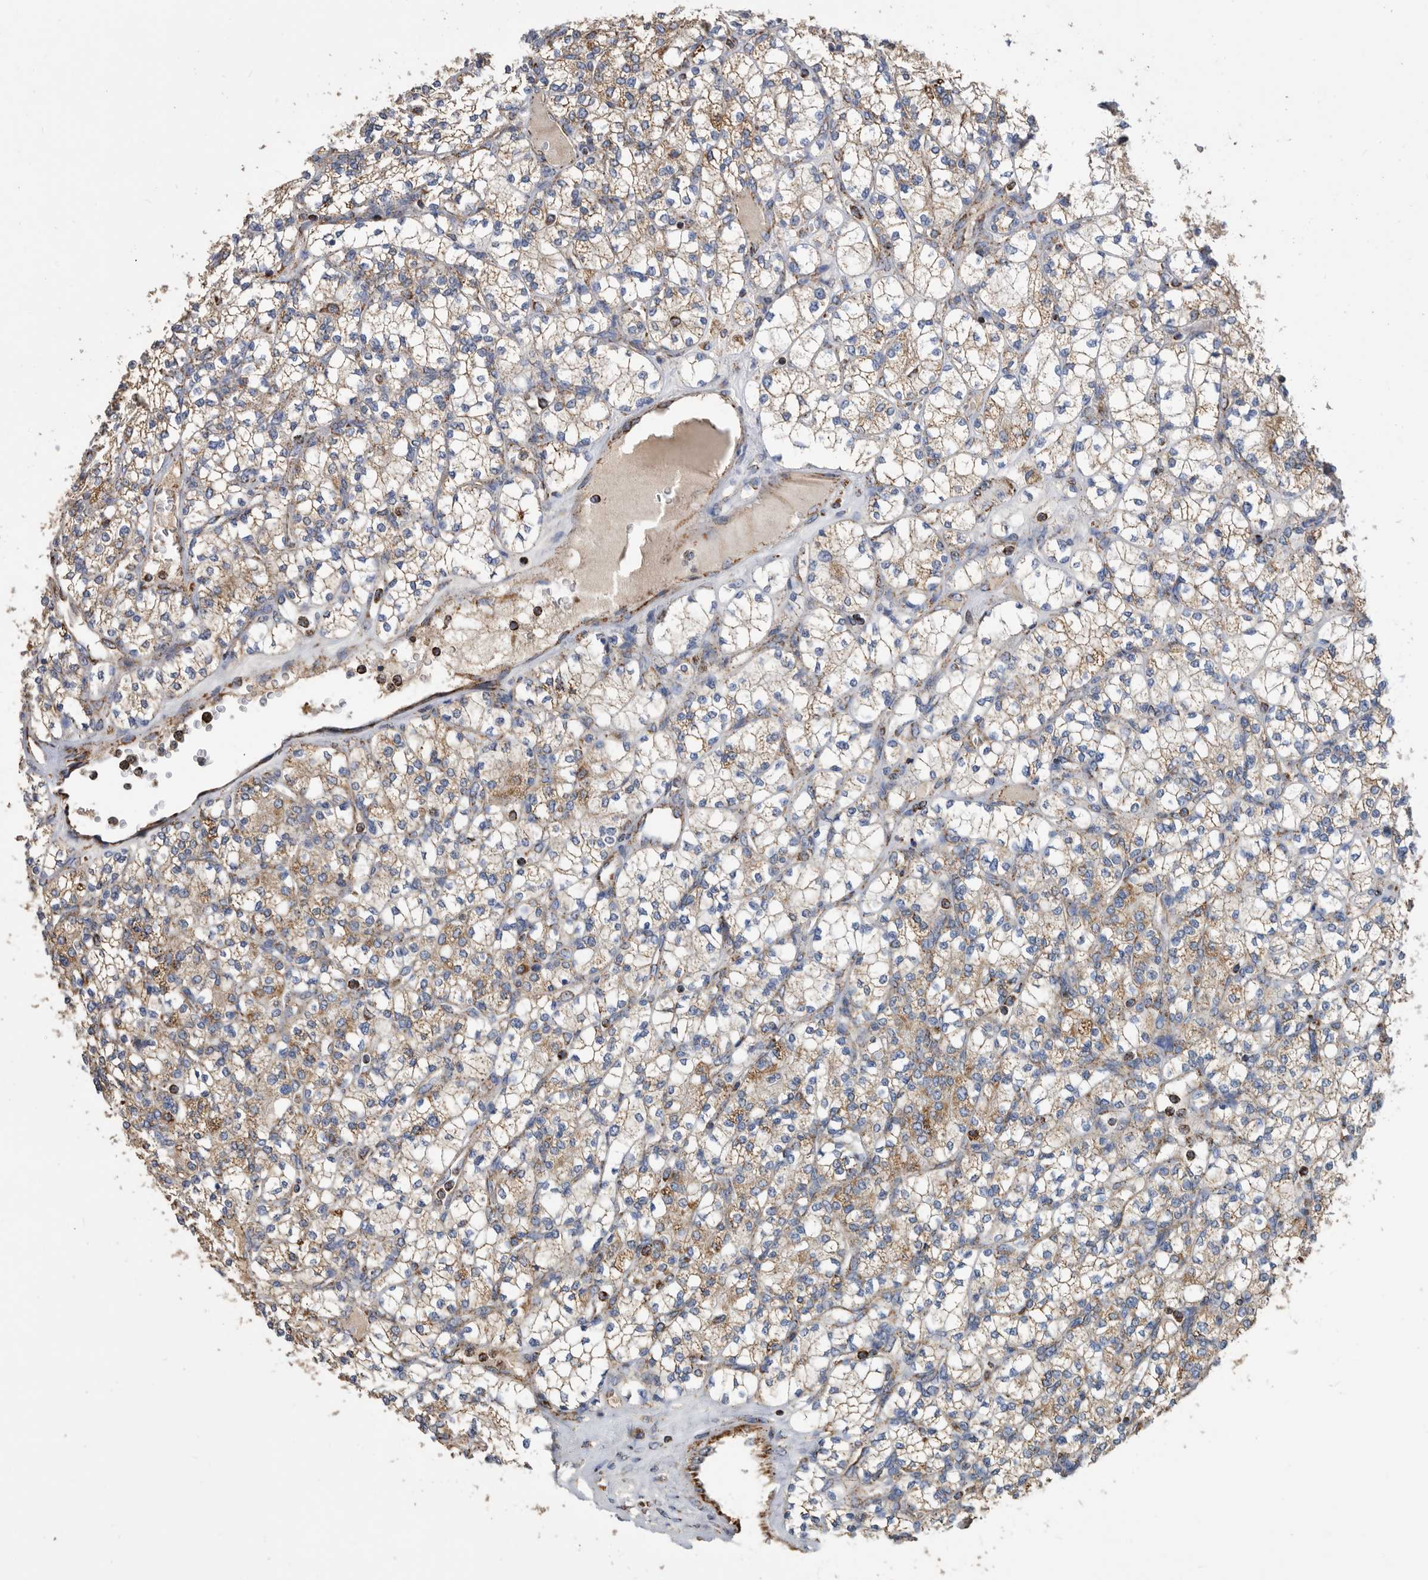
{"staining": {"intensity": "moderate", "quantity": "25%-75%", "location": "cytoplasmic/membranous"}, "tissue": "renal cancer", "cell_type": "Tumor cells", "image_type": "cancer", "snomed": [{"axis": "morphology", "description": "Adenocarcinoma, NOS"}, {"axis": "topography", "description": "Kidney"}], "caption": "Tumor cells exhibit medium levels of moderate cytoplasmic/membranous staining in approximately 25%-75% of cells in human renal adenocarcinoma.", "gene": "WFDC1", "patient": {"sex": "male", "age": 77}}